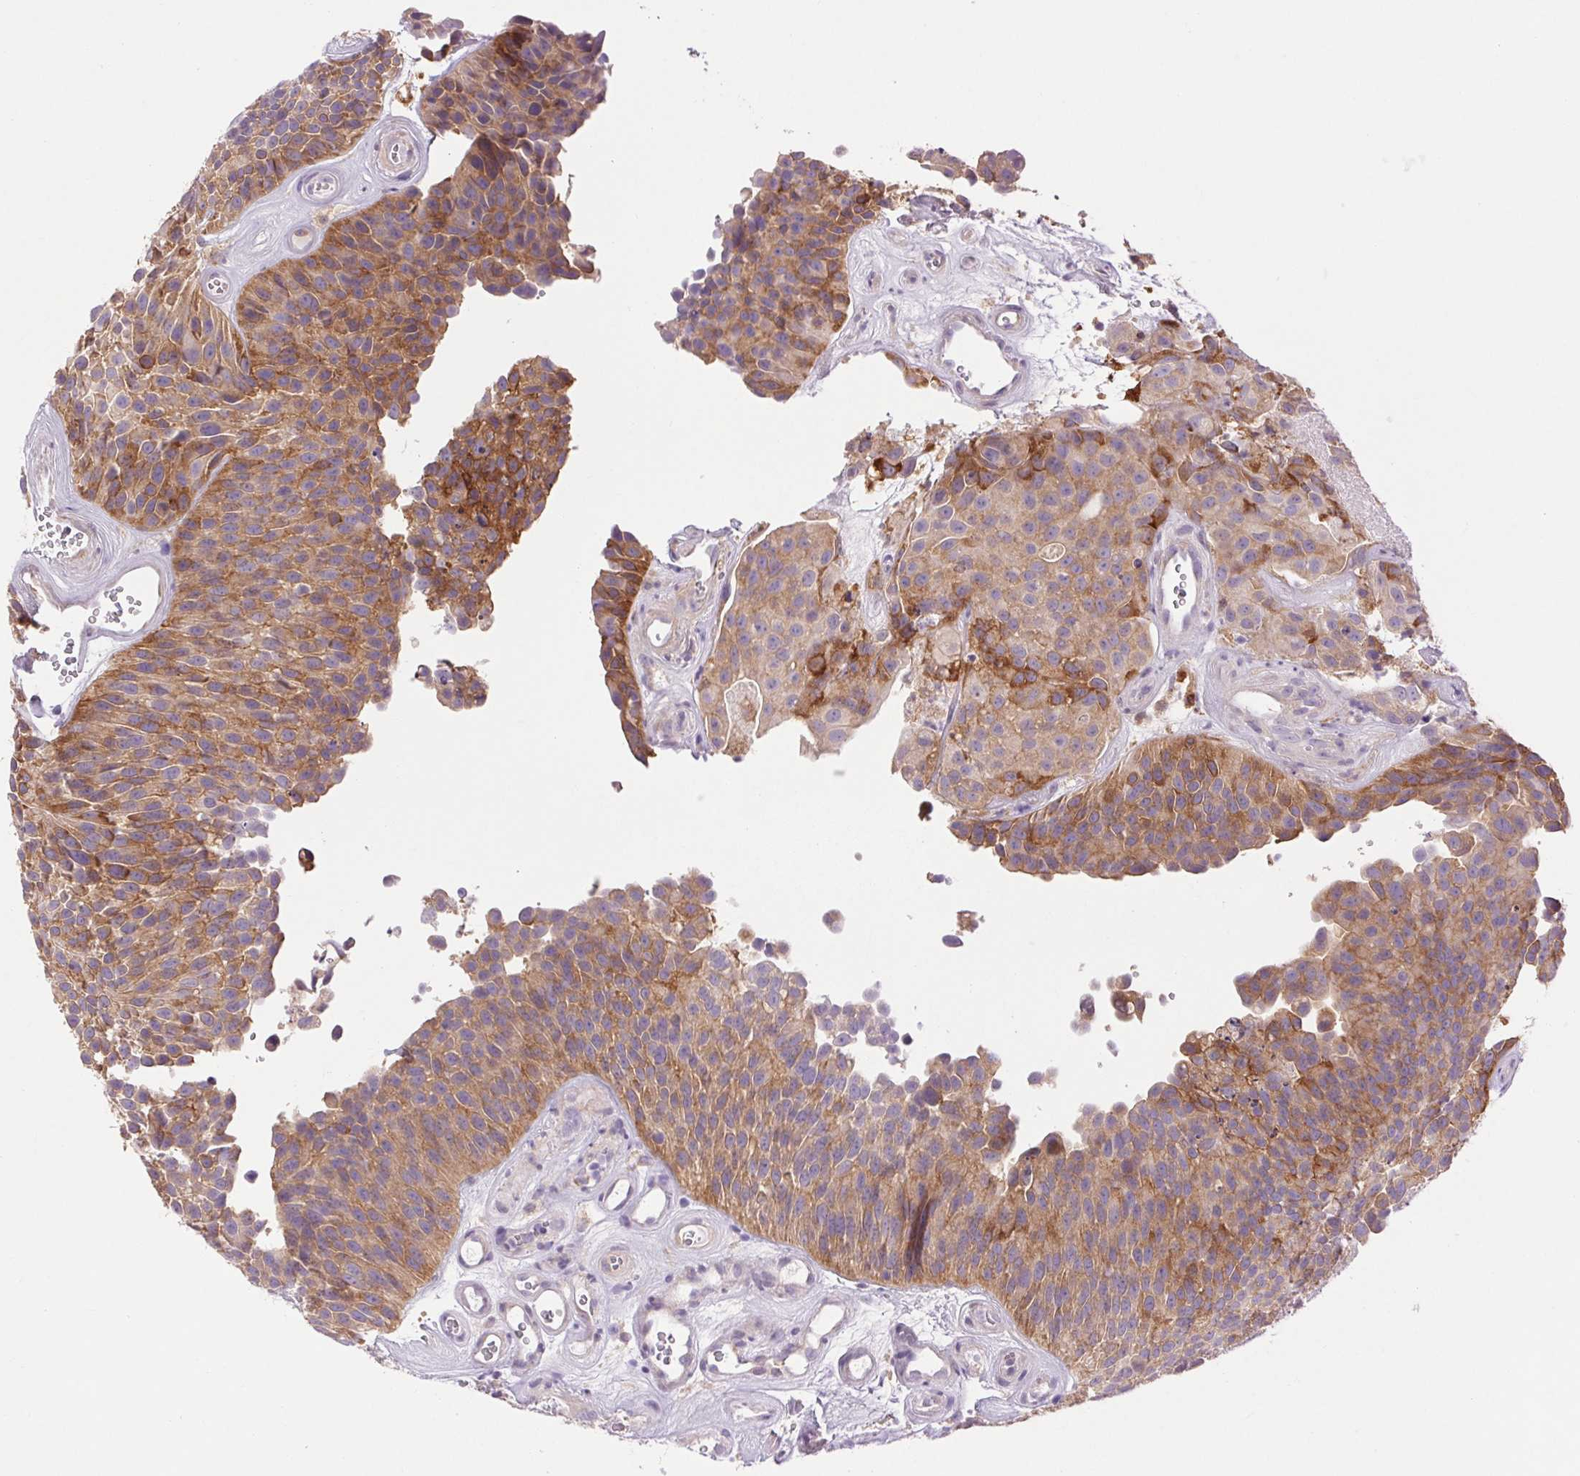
{"staining": {"intensity": "moderate", "quantity": "25%-75%", "location": "cytoplasmic/membranous"}, "tissue": "urothelial cancer", "cell_type": "Tumor cells", "image_type": "cancer", "snomed": [{"axis": "morphology", "description": "Urothelial carcinoma, Low grade"}, {"axis": "topography", "description": "Urinary bladder"}], "caption": "Low-grade urothelial carcinoma tissue displays moderate cytoplasmic/membranous staining in approximately 25%-75% of tumor cells, visualized by immunohistochemistry.", "gene": "SOWAHC", "patient": {"sex": "male", "age": 76}}